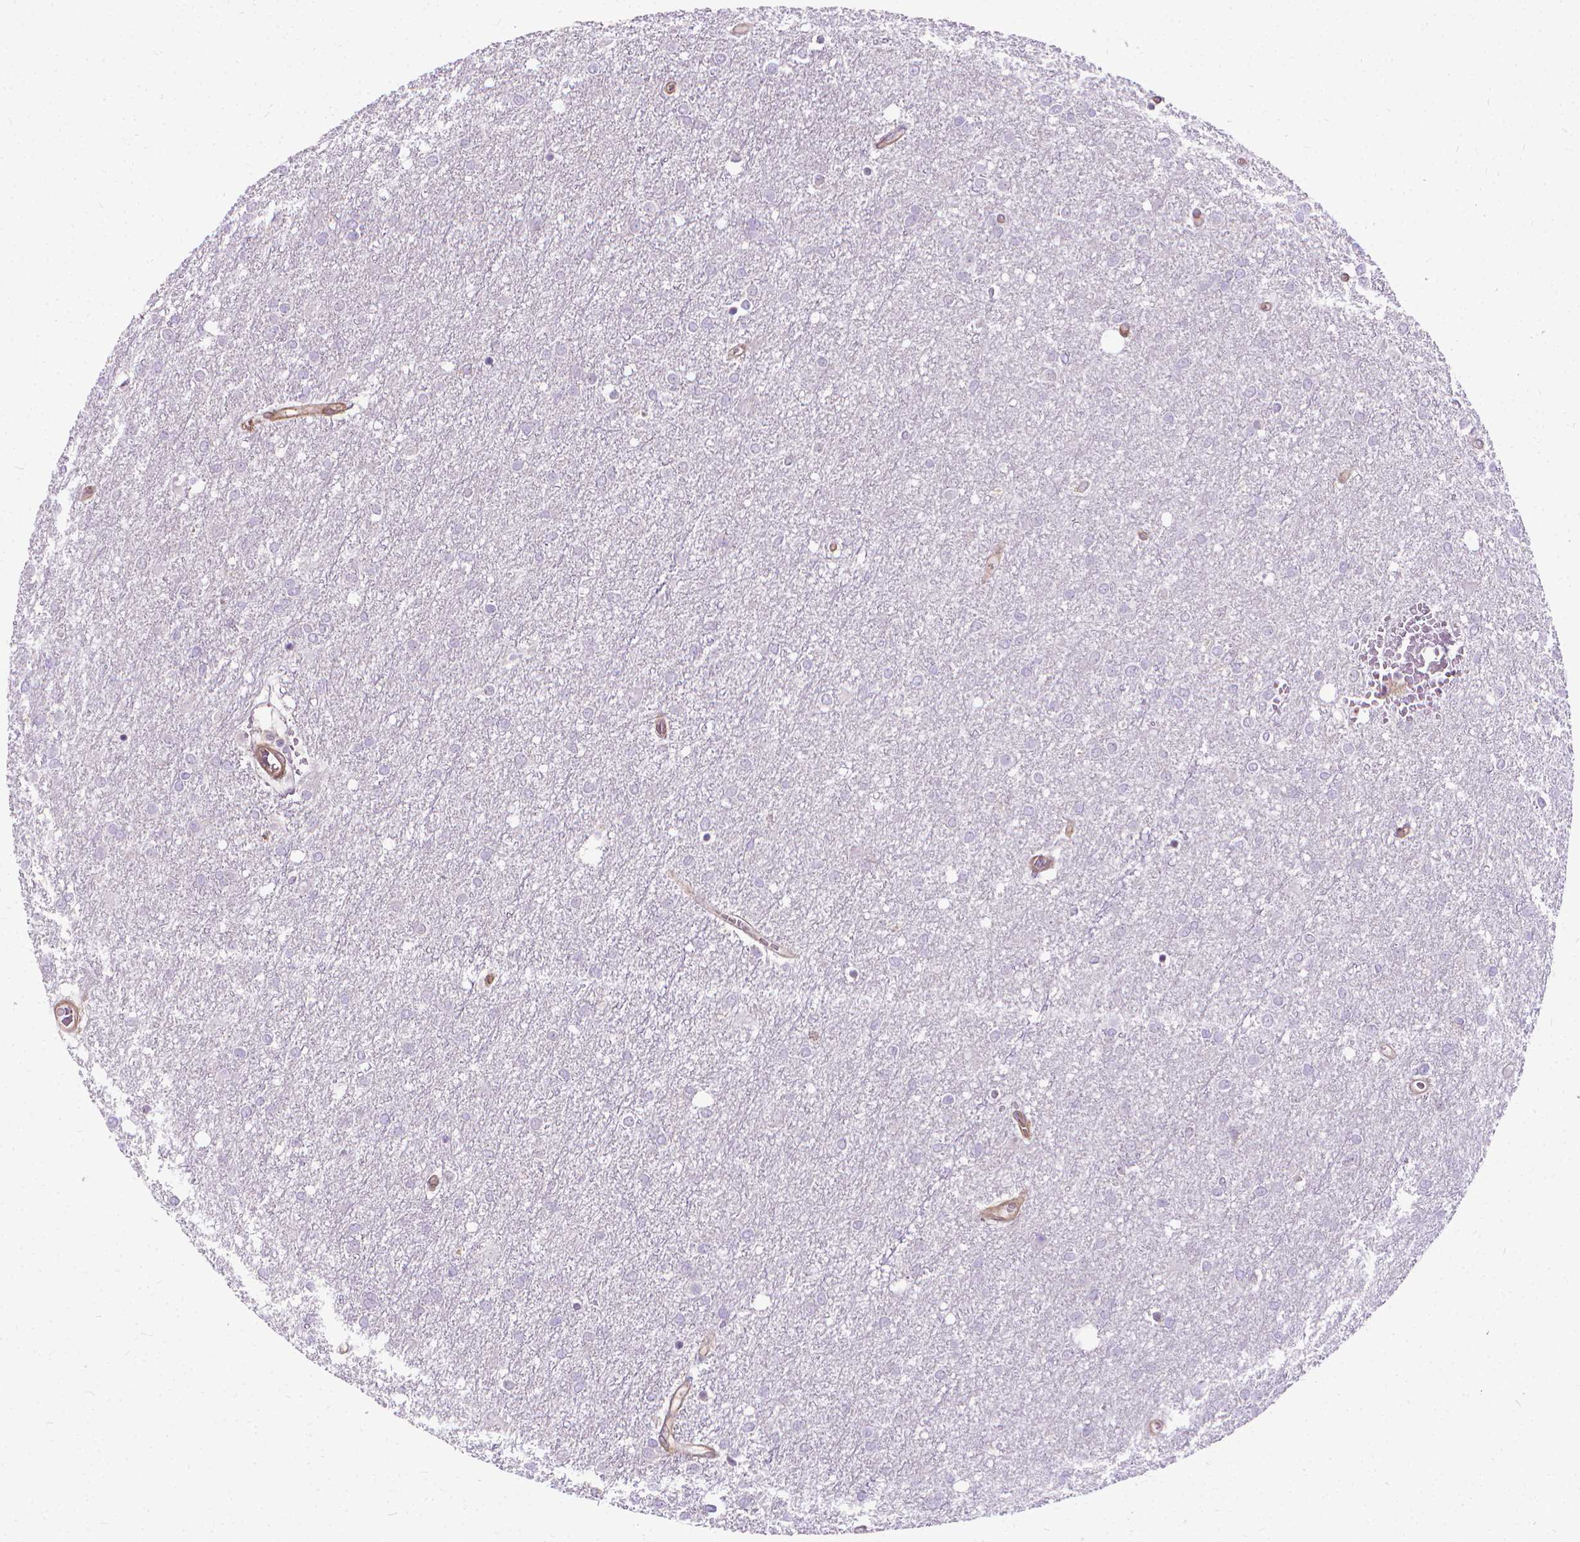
{"staining": {"intensity": "negative", "quantity": "none", "location": "none"}, "tissue": "glioma", "cell_type": "Tumor cells", "image_type": "cancer", "snomed": [{"axis": "morphology", "description": "Glioma, malignant, High grade"}, {"axis": "topography", "description": "Brain"}], "caption": "Glioma was stained to show a protein in brown. There is no significant staining in tumor cells.", "gene": "CFAP299", "patient": {"sex": "female", "age": 61}}